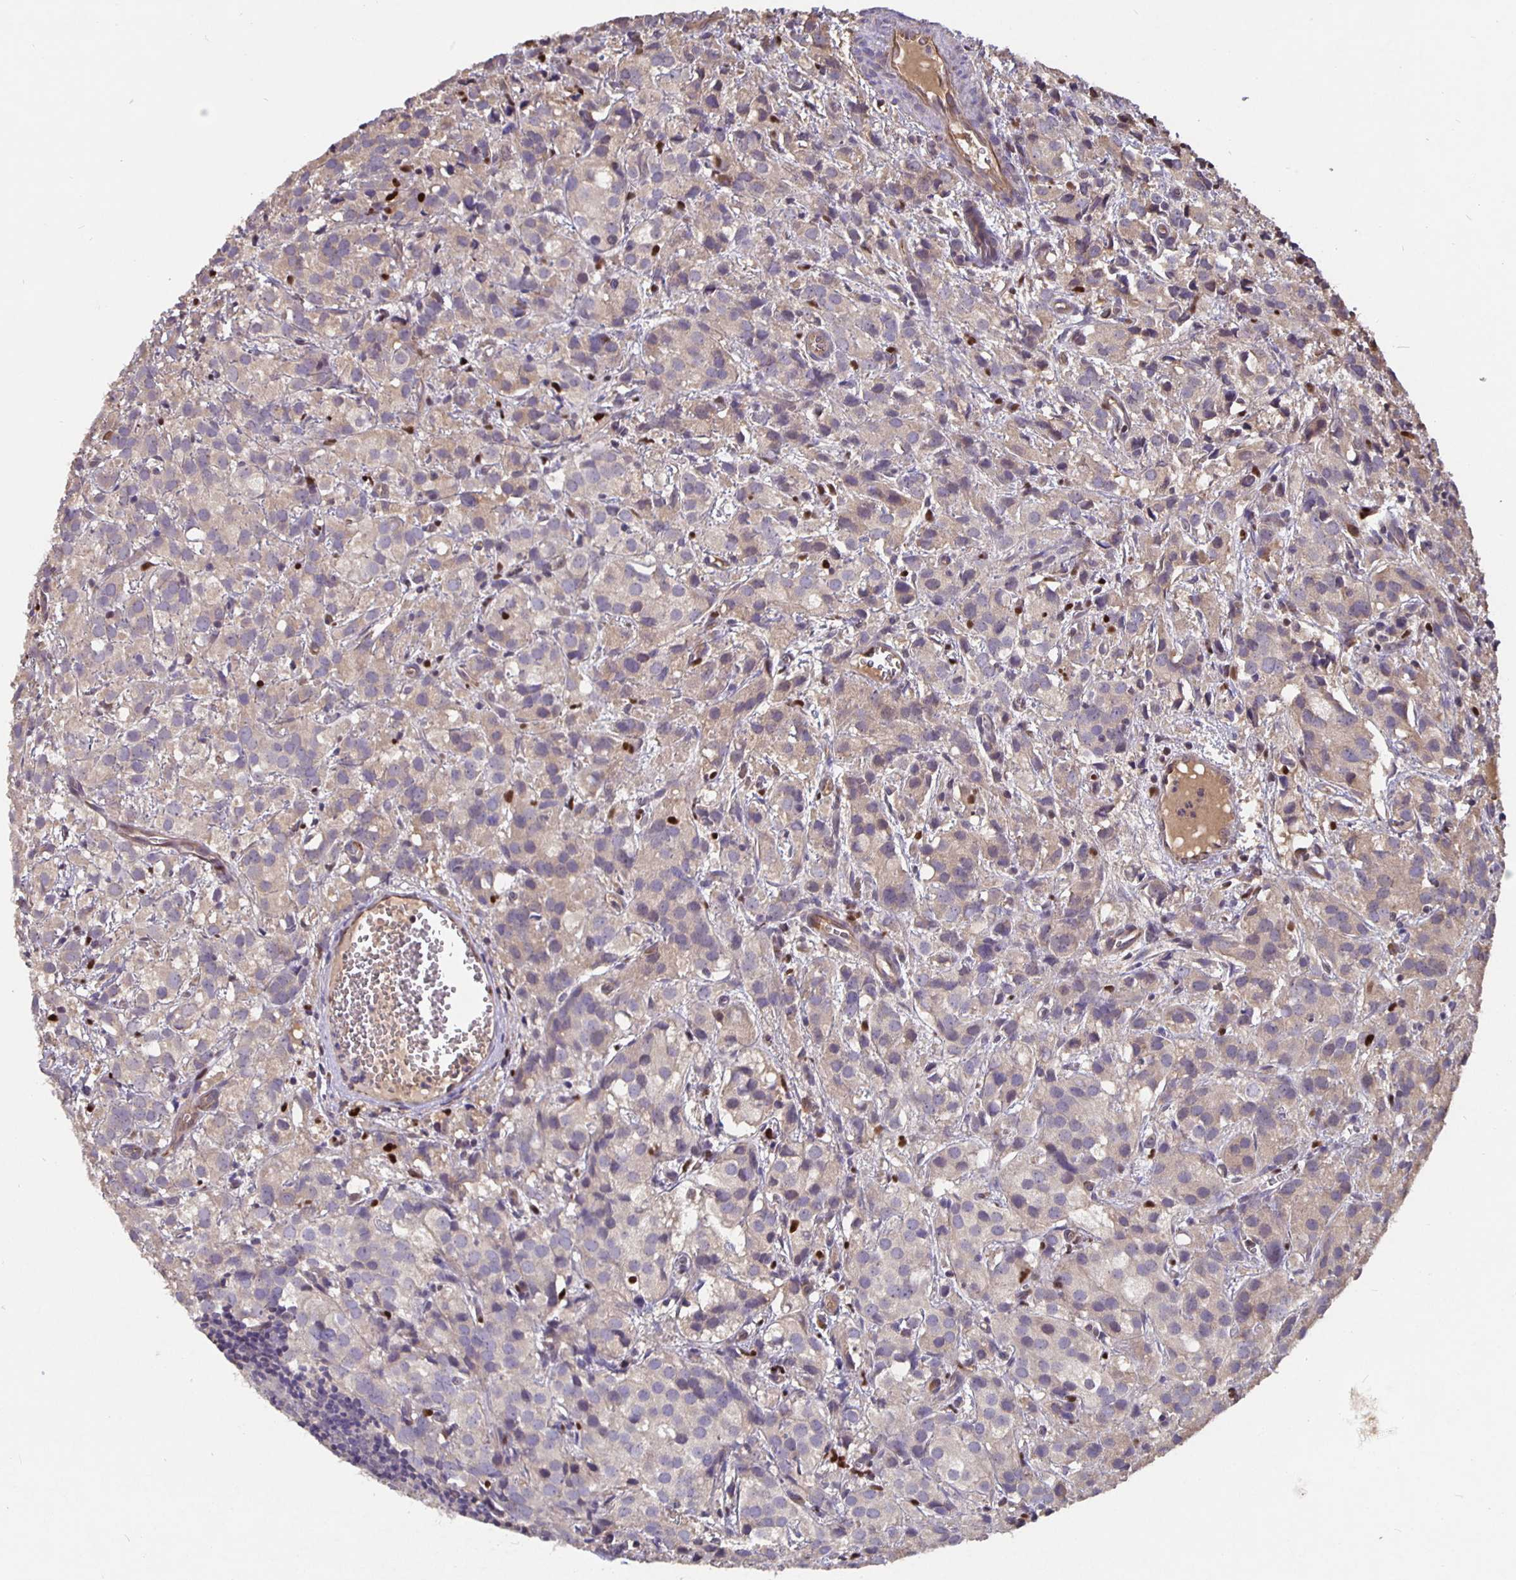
{"staining": {"intensity": "weak", "quantity": "<25%", "location": "cytoplasmic/membranous"}, "tissue": "prostate cancer", "cell_type": "Tumor cells", "image_type": "cancer", "snomed": [{"axis": "morphology", "description": "Adenocarcinoma, High grade"}, {"axis": "topography", "description": "Prostate"}], "caption": "The histopathology image displays no staining of tumor cells in prostate adenocarcinoma (high-grade).", "gene": "NOG", "patient": {"sex": "male", "age": 86}}